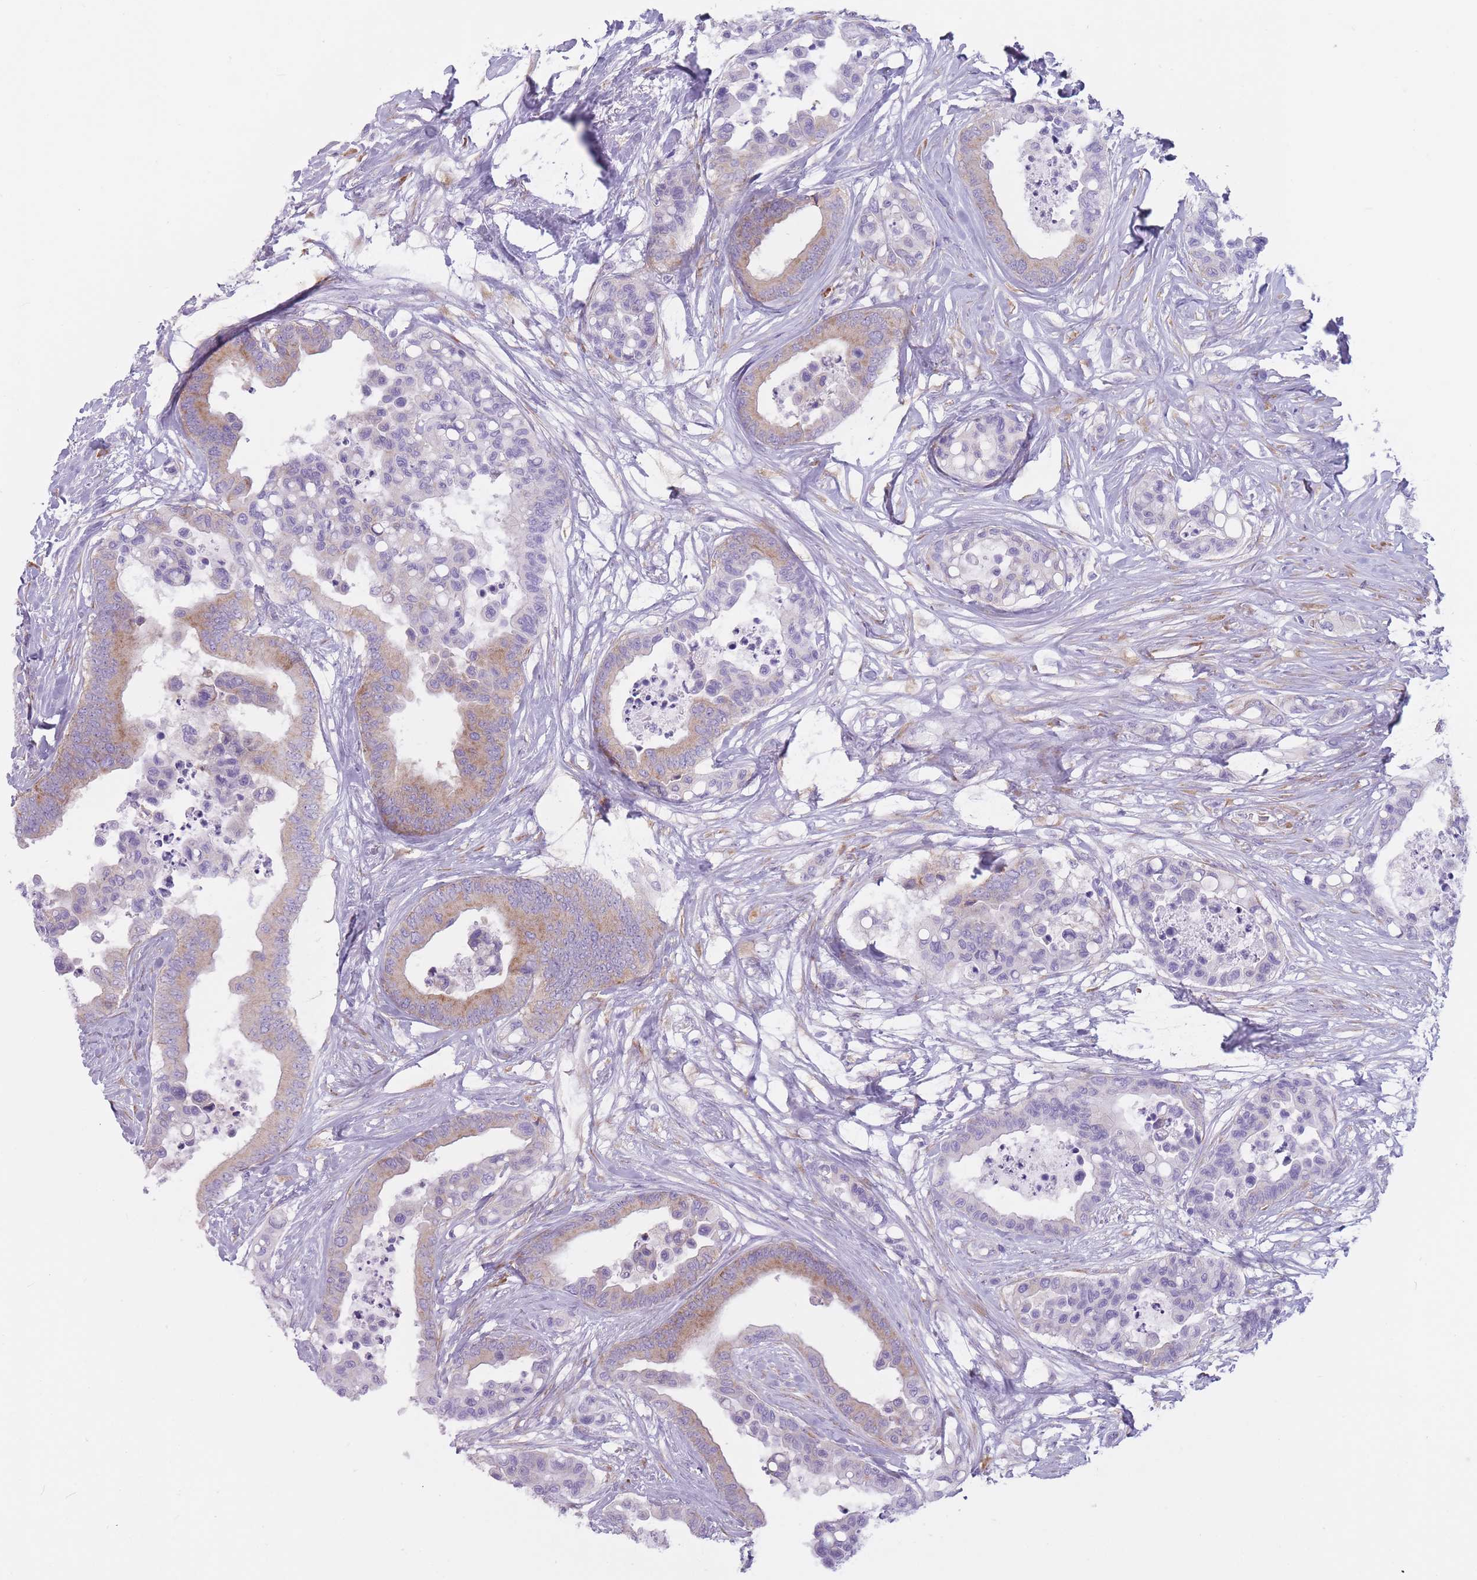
{"staining": {"intensity": "moderate", "quantity": "25%-75%", "location": "cytoplasmic/membranous"}, "tissue": "colorectal cancer", "cell_type": "Tumor cells", "image_type": "cancer", "snomed": [{"axis": "morphology", "description": "Adenocarcinoma, NOS"}, {"axis": "topography", "description": "Colon"}], "caption": "Protein staining by IHC shows moderate cytoplasmic/membranous expression in approximately 25%-75% of tumor cells in adenocarcinoma (colorectal). The staining was performed using DAB to visualize the protein expression in brown, while the nuclei were stained in blue with hematoxylin (Magnification: 20x).", "gene": "RPL18", "patient": {"sex": "male", "age": 82}}